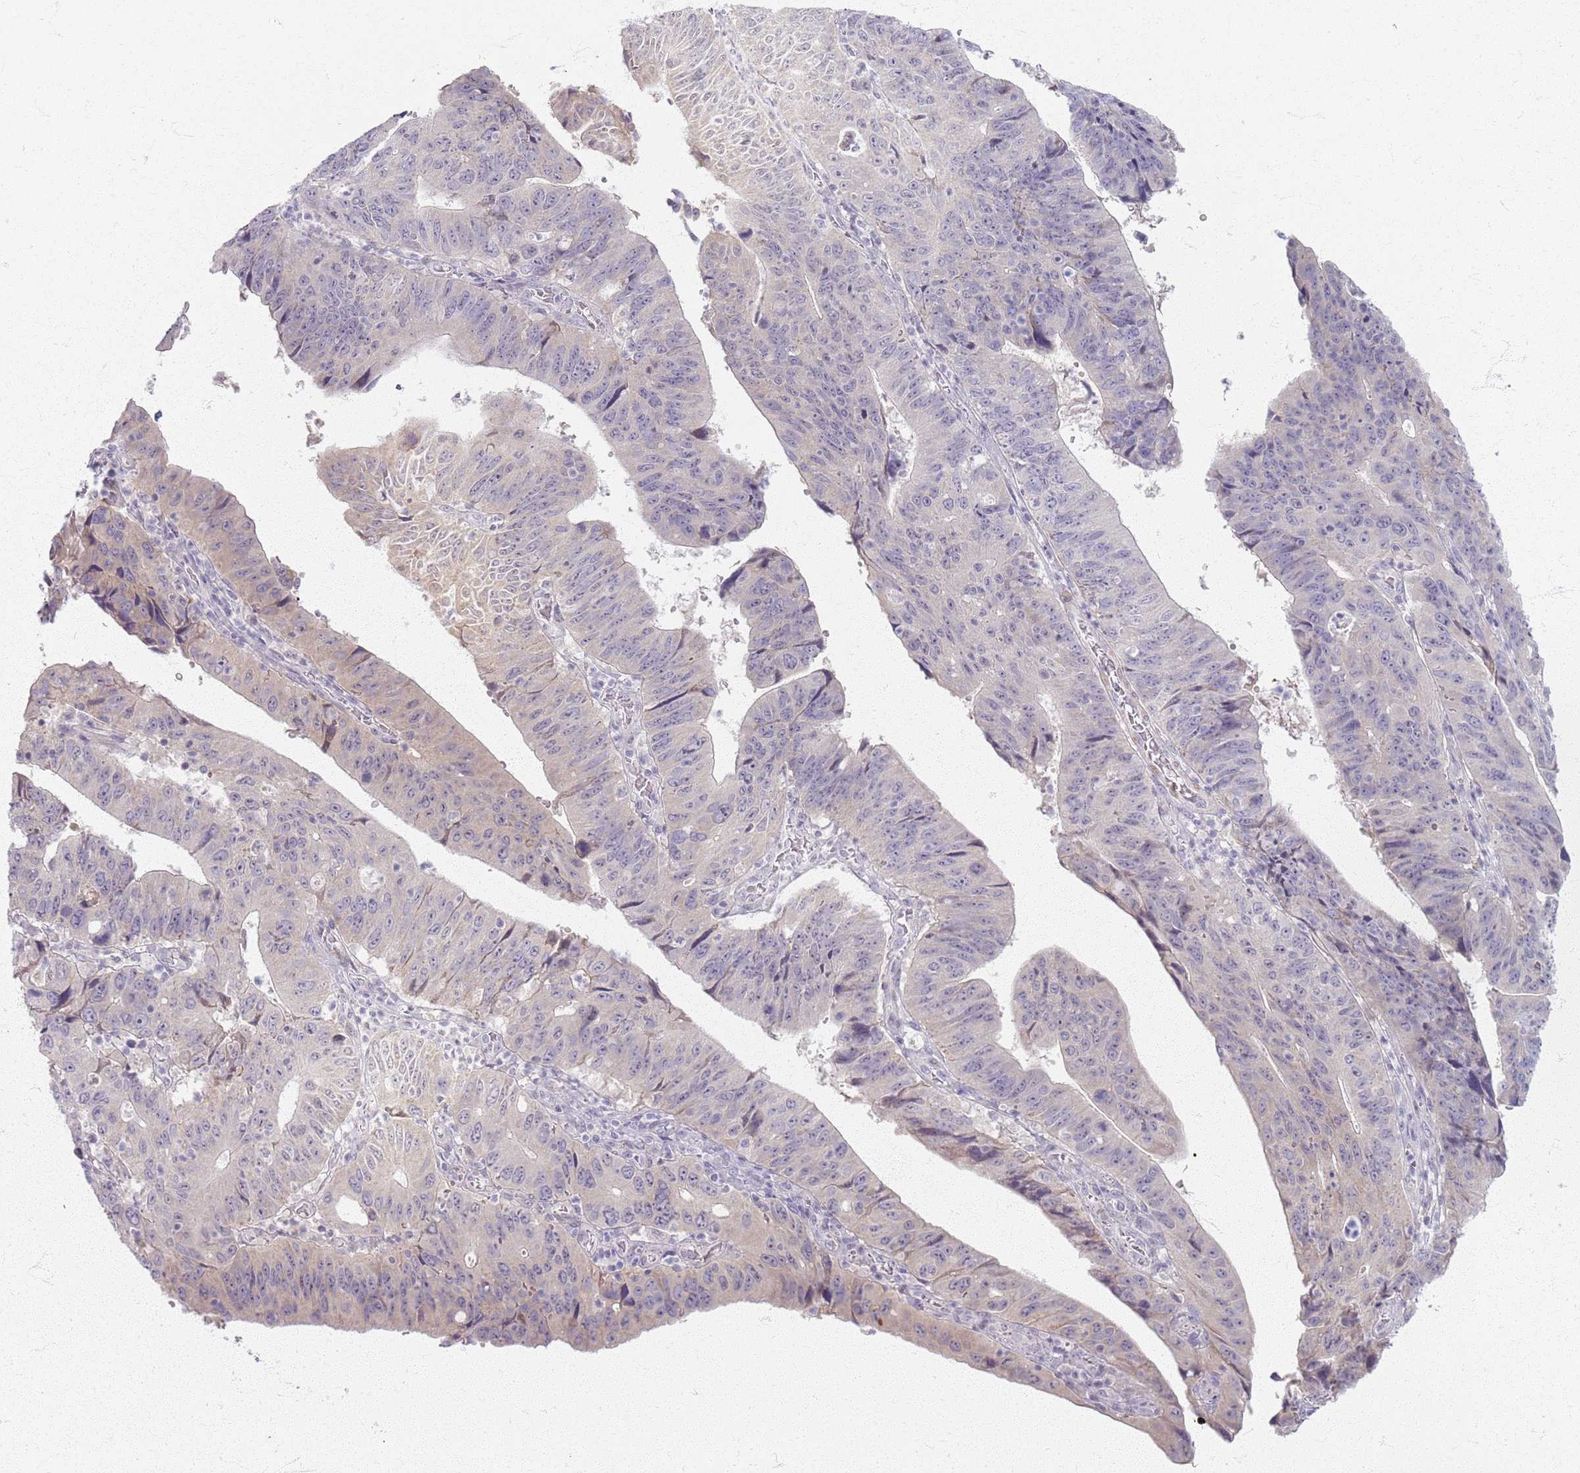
{"staining": {"intensity": "negative", "quantity": "none", "location": "none"}, "tissue": "stomach cancer", "cell_type": "Tumor cells", "image_type": "cancer", "snomed": [{"axis": "morphology", "description": "Adenocarcinoma, NOS"}, {"axis": "topography", "description": "Stomach"}], "caption": "DAB immunohistochemical staining of stomach adenocarcinoma displays no significant positivity in tumor cells. The staining was performed using DAB to visualize the protein expression in brown, while the nuclei were stained in blue with hematoxylin (Magnification: 20x).", "gene": "CRIPT", "patient": {"sex": "male", "age": 59}}